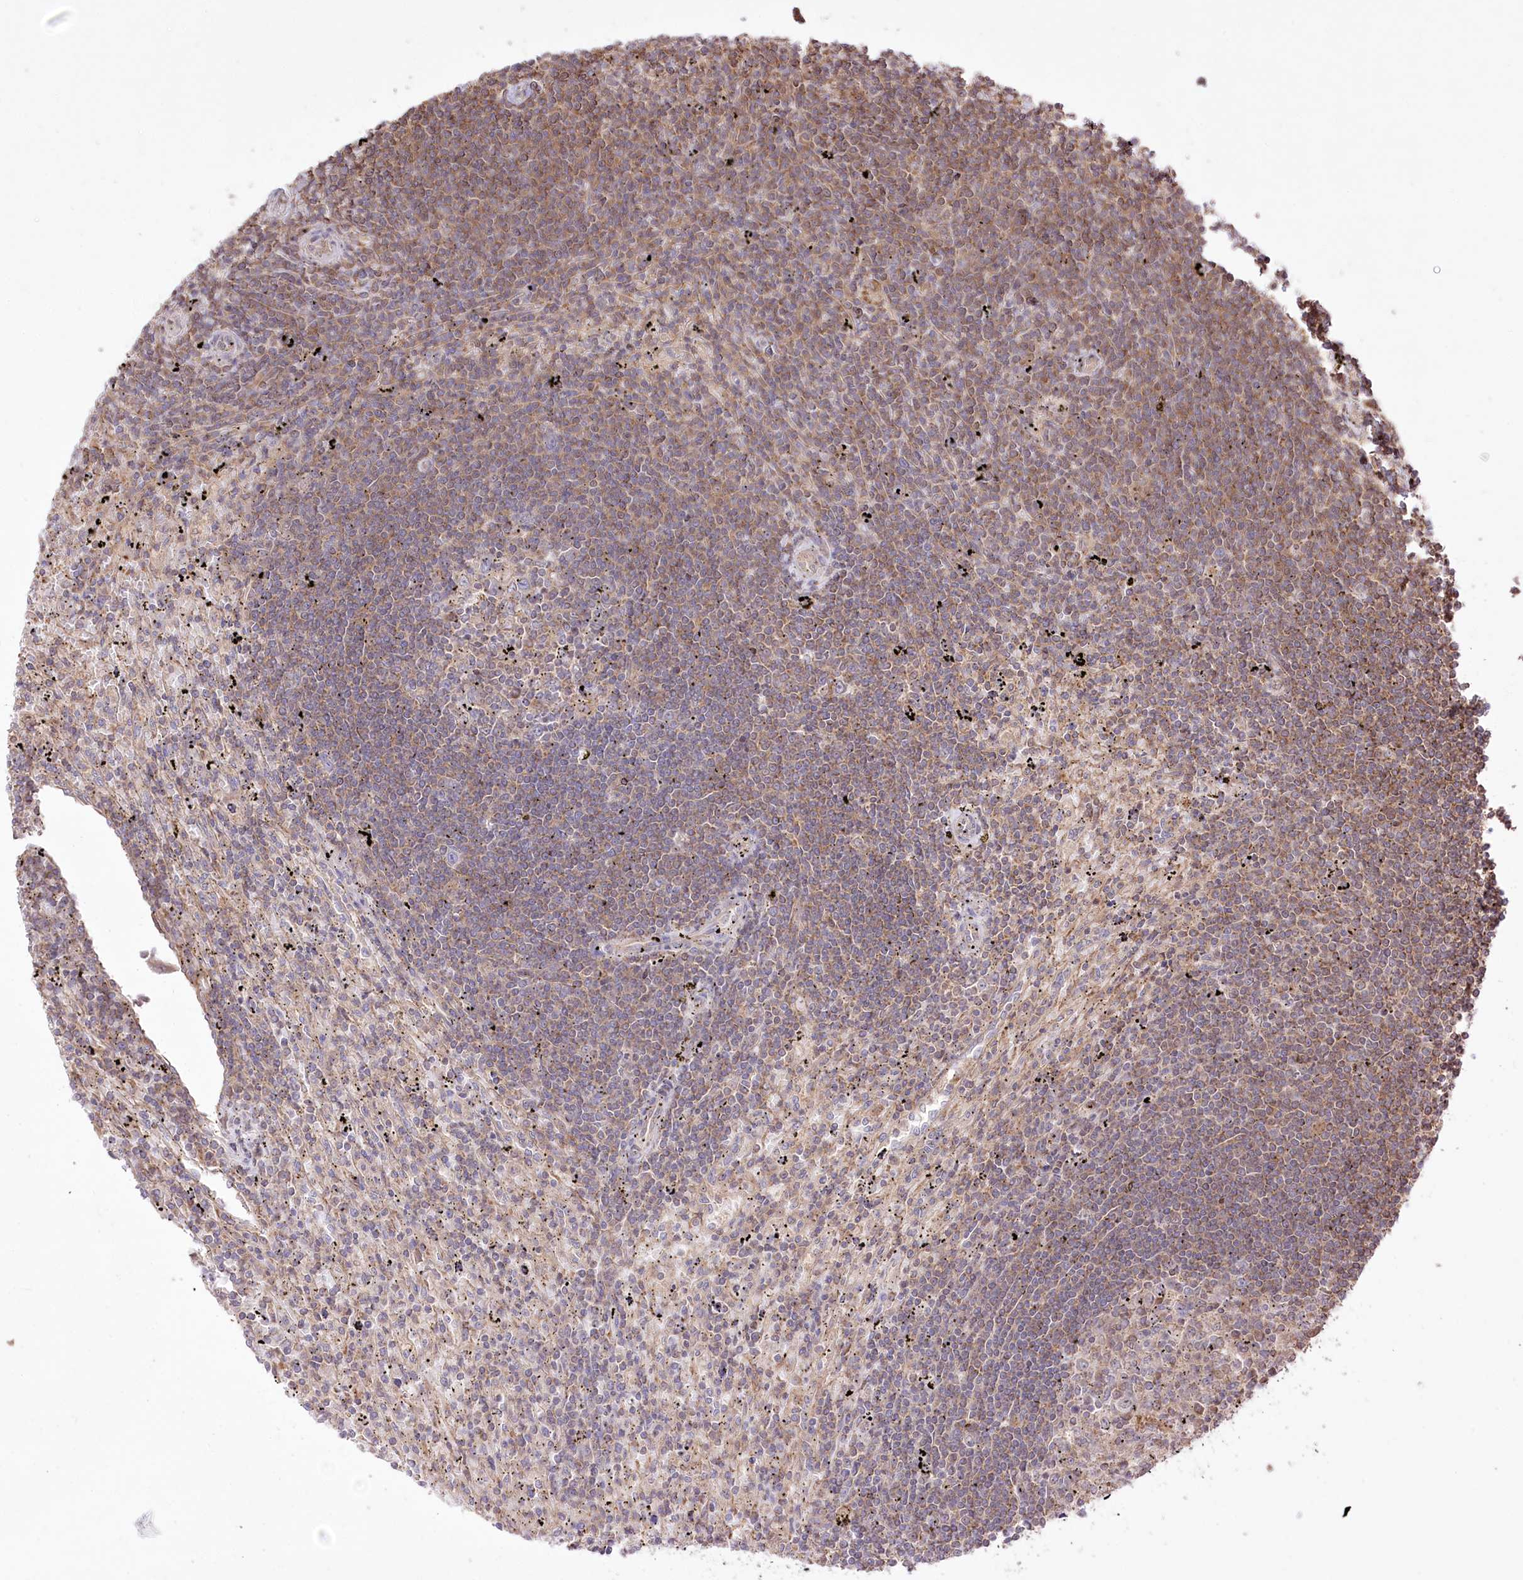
{"staining": {"intensity": "weak", "quantity": "25%-75%", "location": "cytoplasmic/membranous"}, "tissue": "lymphoma", "cell_type": "Tumor cells", "image_type": "cancer", "snomed": [{"axis": "morphology", "description": "Malignant lymphoma, non-Hodgkin's type, Low grade"}, {"axis": "topography", "description": "Spleen"}], "caption": "The micrograph demonstrates a brown stain indicating the presence of a protein in the cytoplasmic/membranous of tumor cells in malignant lymphoma, non-Hodgkin's type (low-grade).", "gene": "XYLB", "patient": {"sex": "male", "age": 76}}